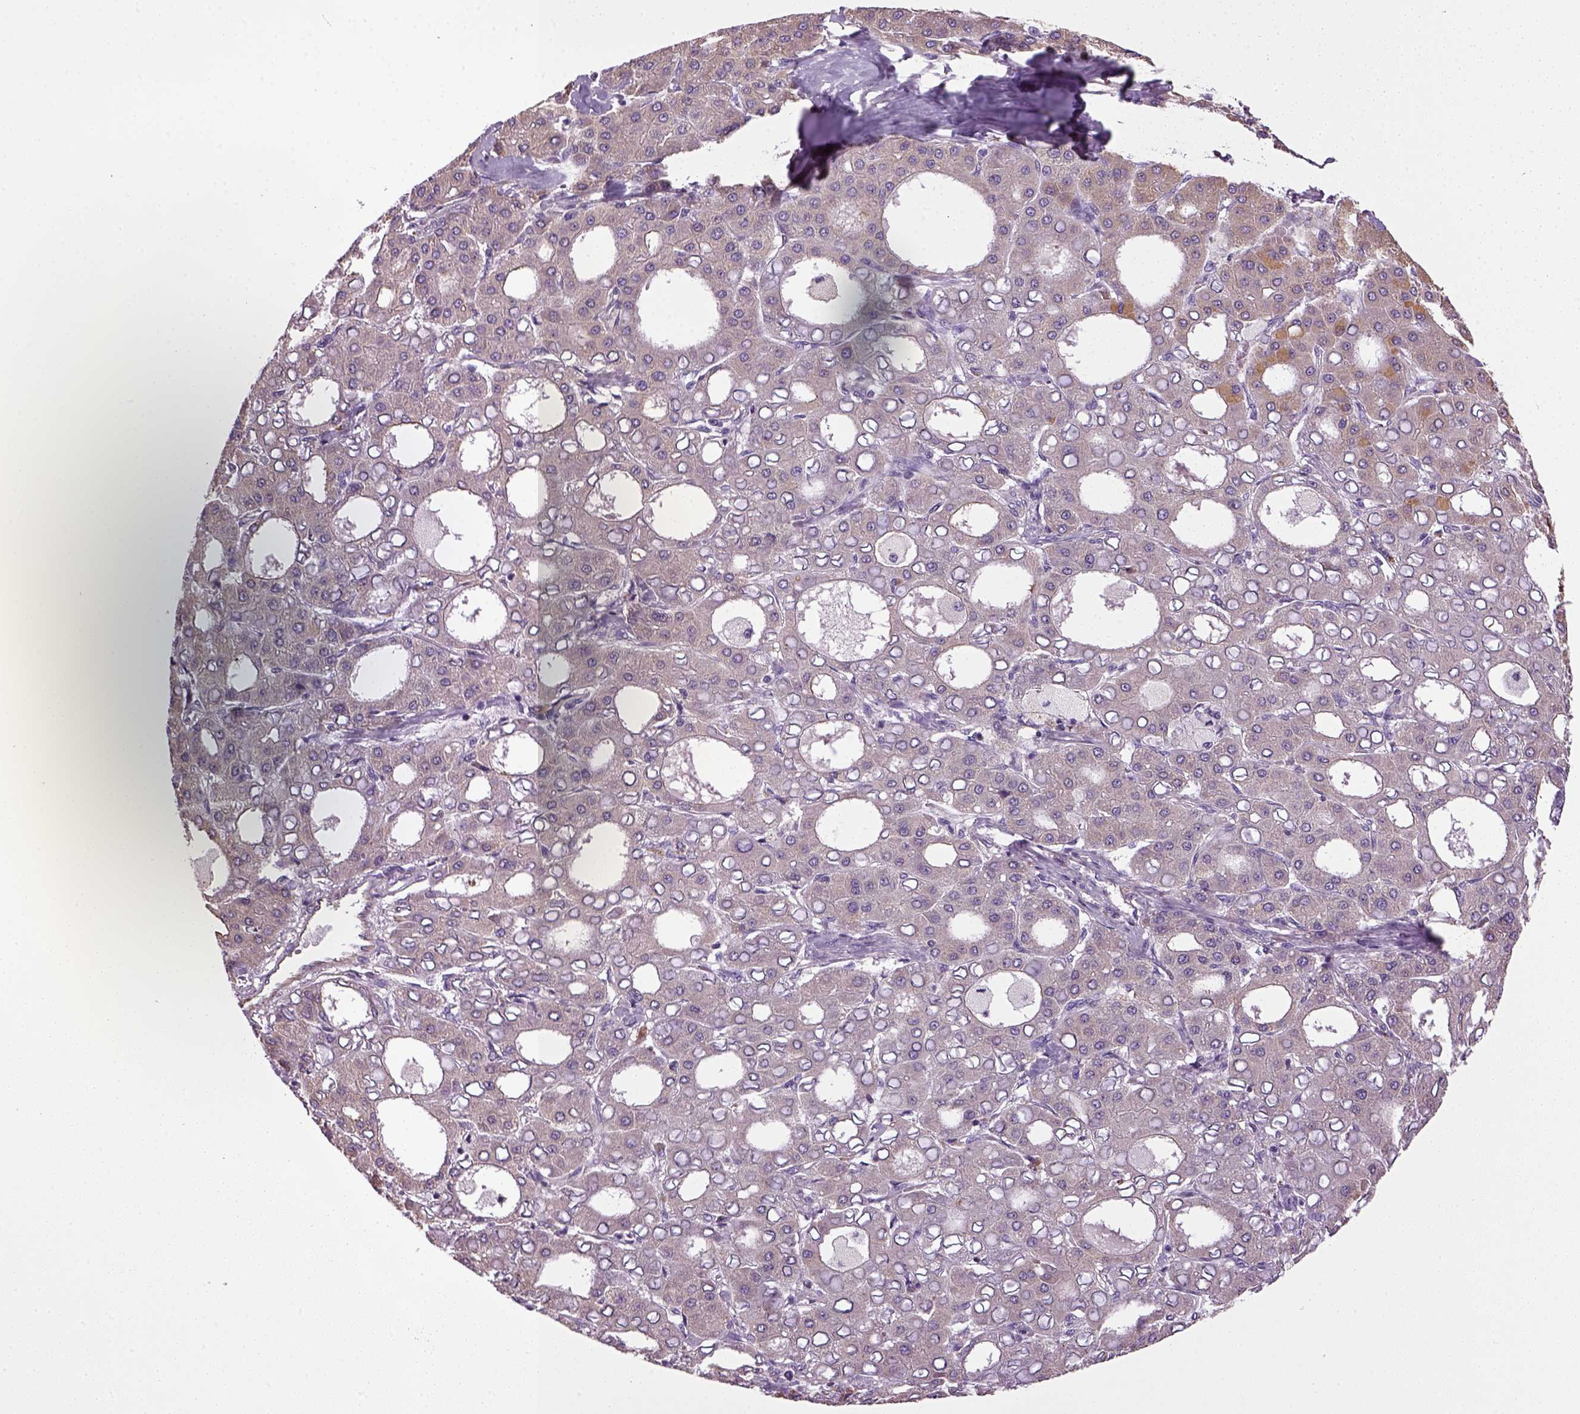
{"staining": {"intensity": "negative", "quantity": "none", "location": "none"}, "tissue": "liver cancer", "cell_type": "Tumor cells", "image_type": "cancer", "snomed": [{"axis": "morphology", "description": "Carcinoma, Hepatocellular, NOS"}, {"axis": "topography", "description": "Liver"}], "caption": "Tumor cells show no significant protein staining in hepatocellular carcinoma (liver).", "gene": "TPRG1", "patient": {"sex": "male", "age": 65}}